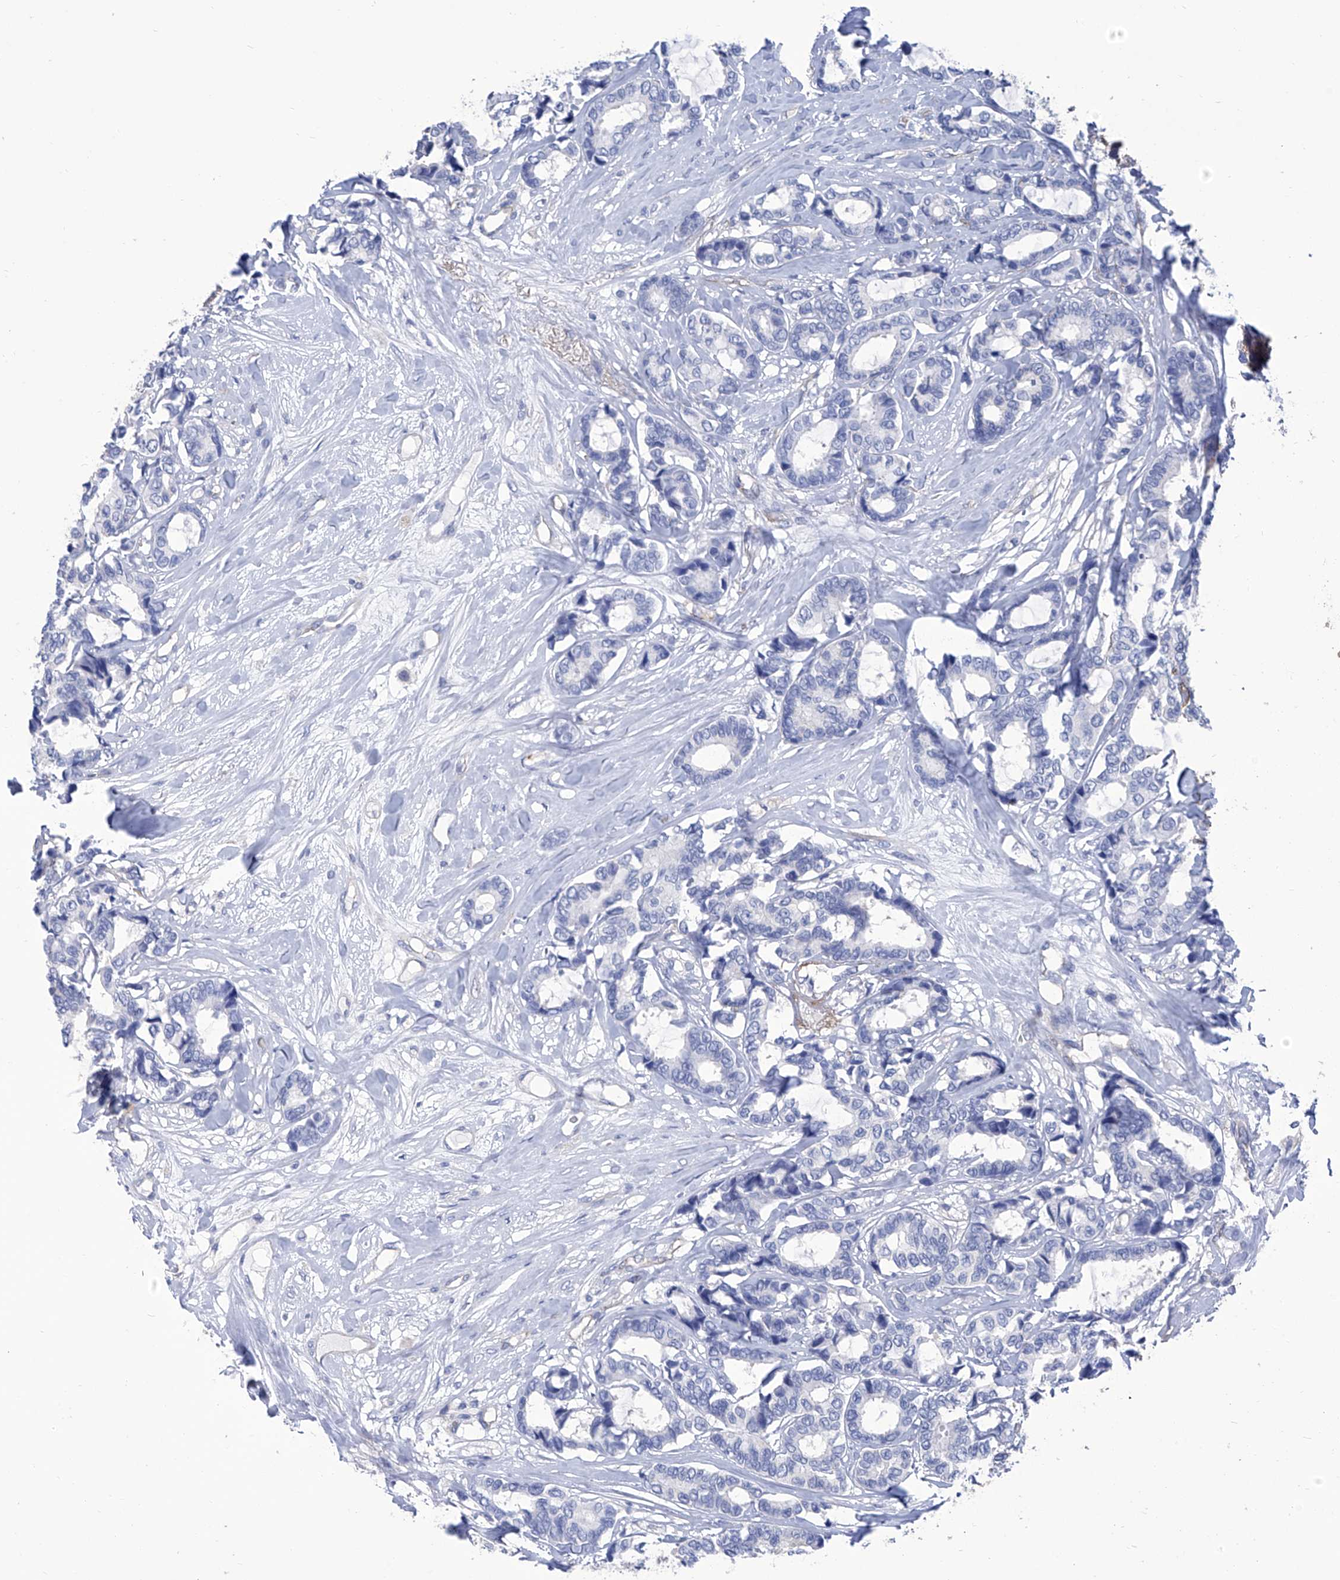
{"staining": {"intensity": "negative", "quantity": "none", "location": "none"}, "tissue": "breast cancer", "cell_type": "Tumor cells", "image_type": "cancer", "snomed": [{"axis": "morphology", "description": "Duct carcinoma"}, {"axis": "topography", "description": "Breast"}], "caption": "A photomicrograph of human breast intraductal carcinoma is negative for staining in tumor cells. (DAB immunohistochemistry (IHC) with hematoxylin counter stain).", "gene": "SMS", "patient": {"sex": "female", "age": 87}}